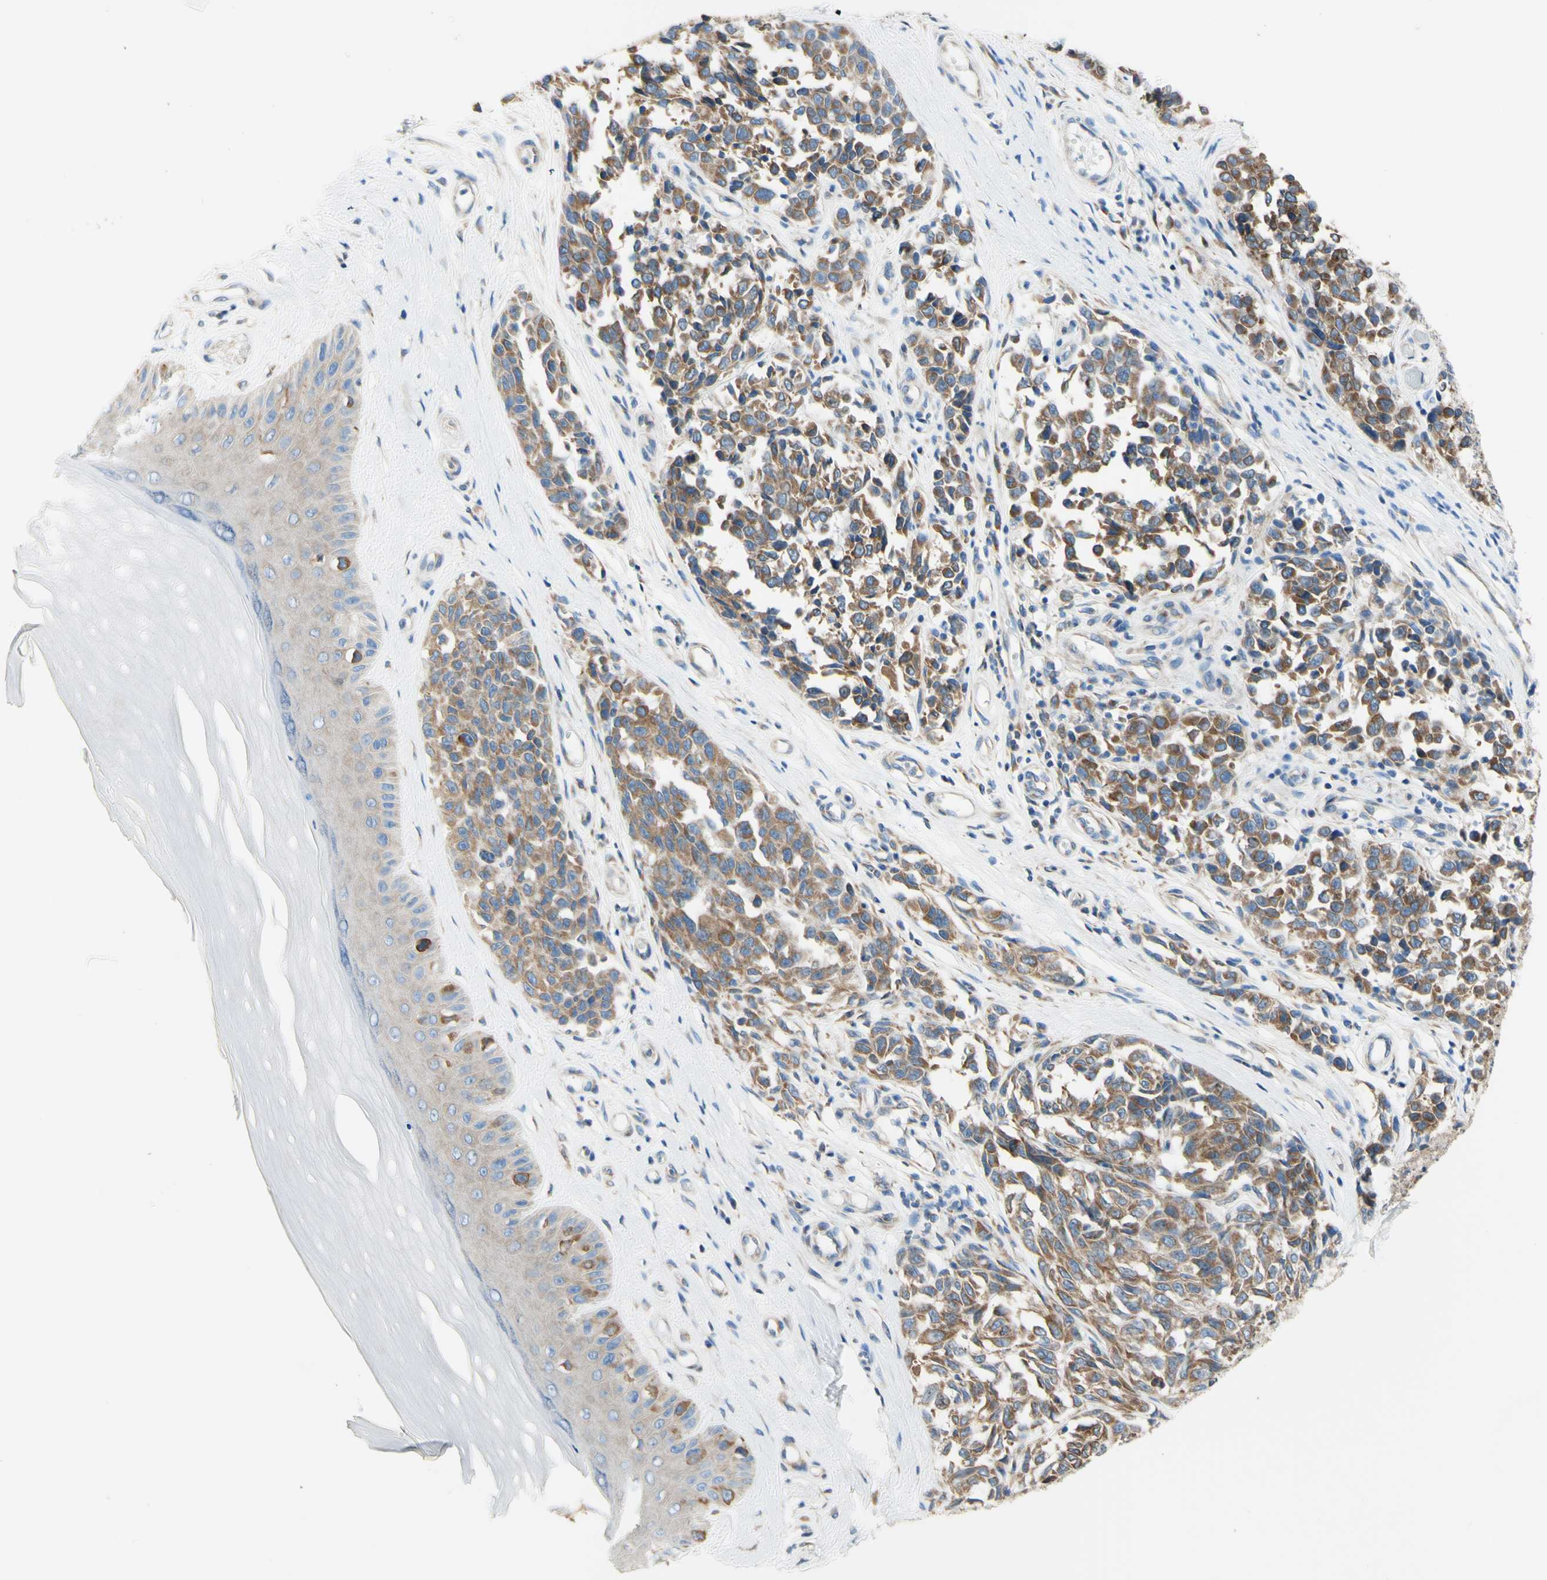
{"staining": {"intensity": "moderate", "quantity": ">75%", "location": "cytoplasmic/membranous"}, "tissue": "melanoma", "cell_type": "Tumor cells", "image_type": "cancer", "snomed": [{"axis": "morphology", "description": "Malignant melanoma, NOS"}, {"axis": "topography", "description": "Skin"}], "caption": "There is medium levels of moderate cytoplasmic/membranous expression in tumor cells of melanoma, as demonstrated by immunohistochemical staining (brown color).", "gene": "RETREG2", "patient": {"sex": "female", "age": 64}}